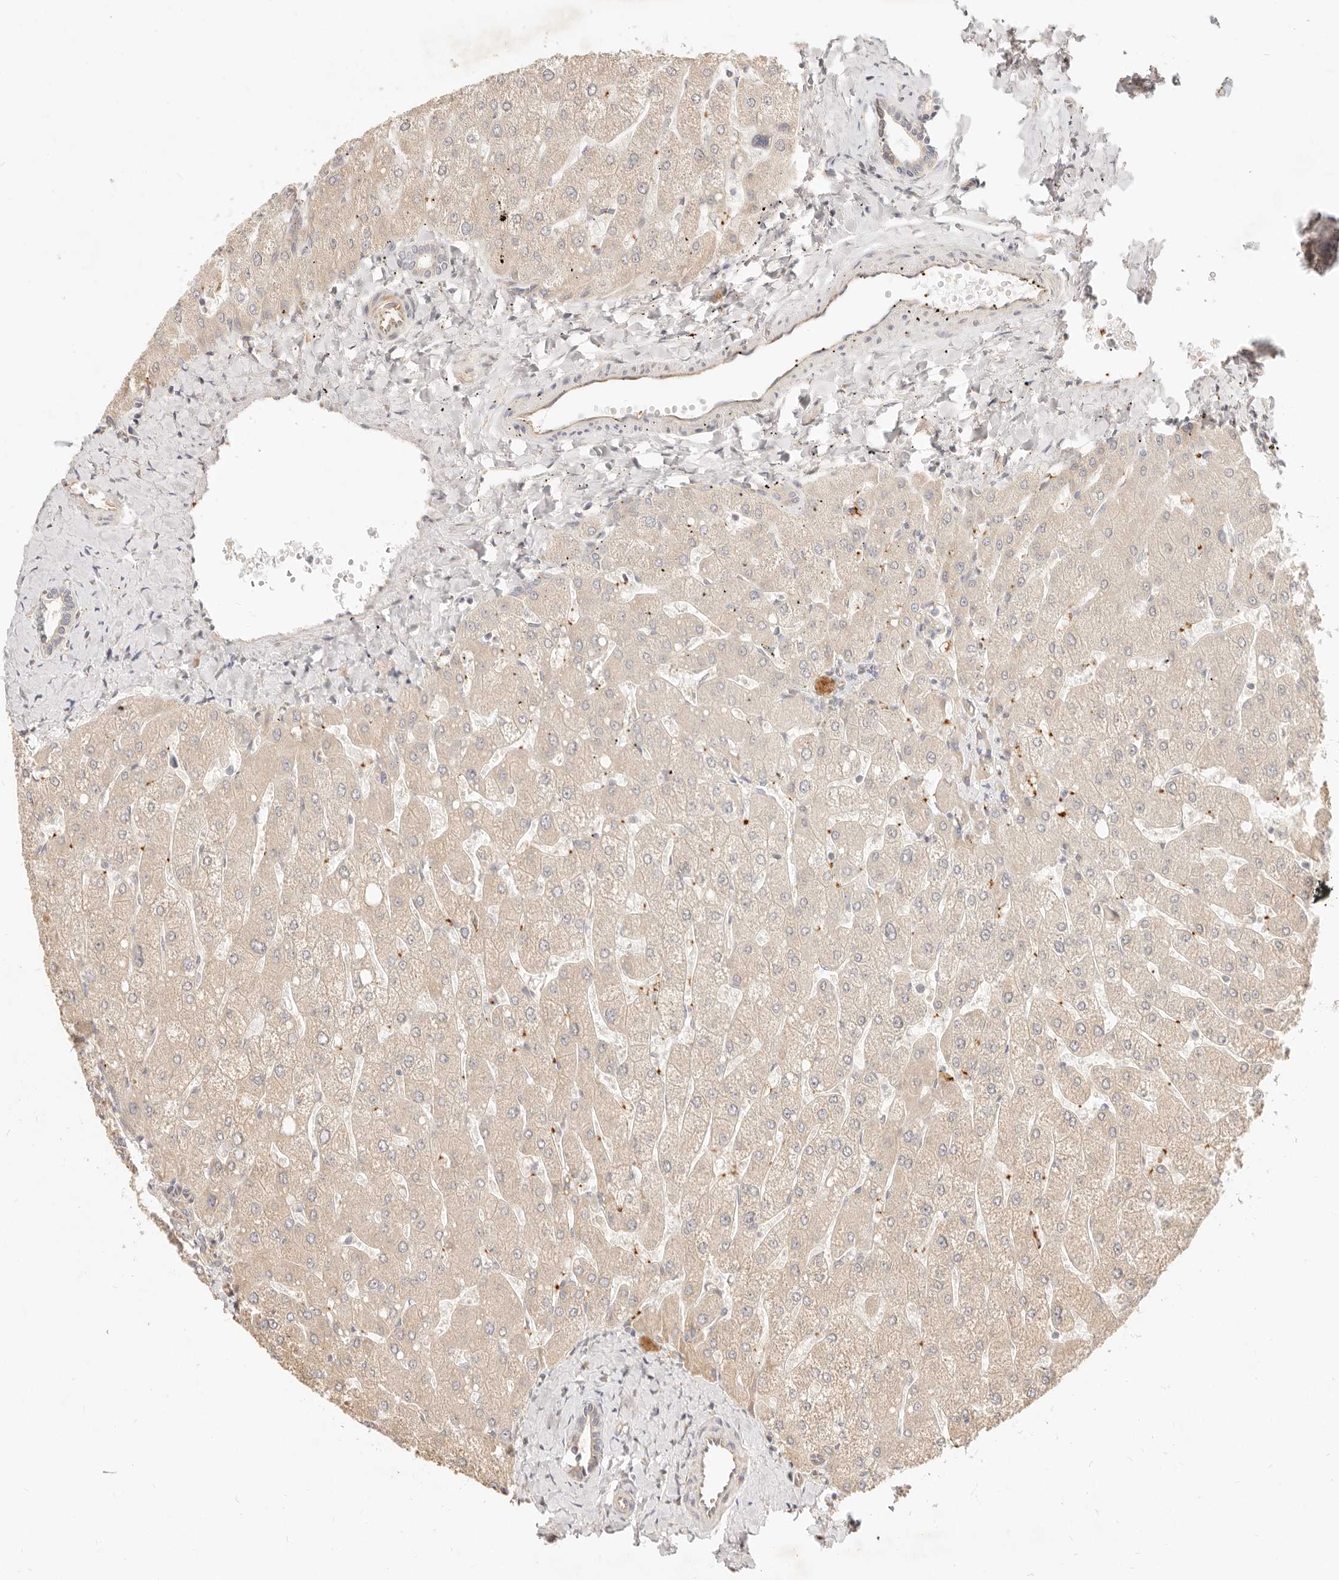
{"staining": {"intensity": "weak", "quantity": "25%-75%", "location": "cytoplasmic/membranous"}, "tissue": "liver", "cell_type": "Cholangiocytes", "image_type": "normal", "snomed": [{"axis": "morphology", "description": "Normal tissue, NOS"}, {"axis": "topography", "description": "Liver"}], "caption": "Immunohistochemical staining of benign human liver exhibits 25%-75% levels of weak cytoplasmic/membranous protein staining in about 25%-75% of cholangiocytes.", "gene": "UBXN10", "patient": {"sex": "male", "age": 55}}